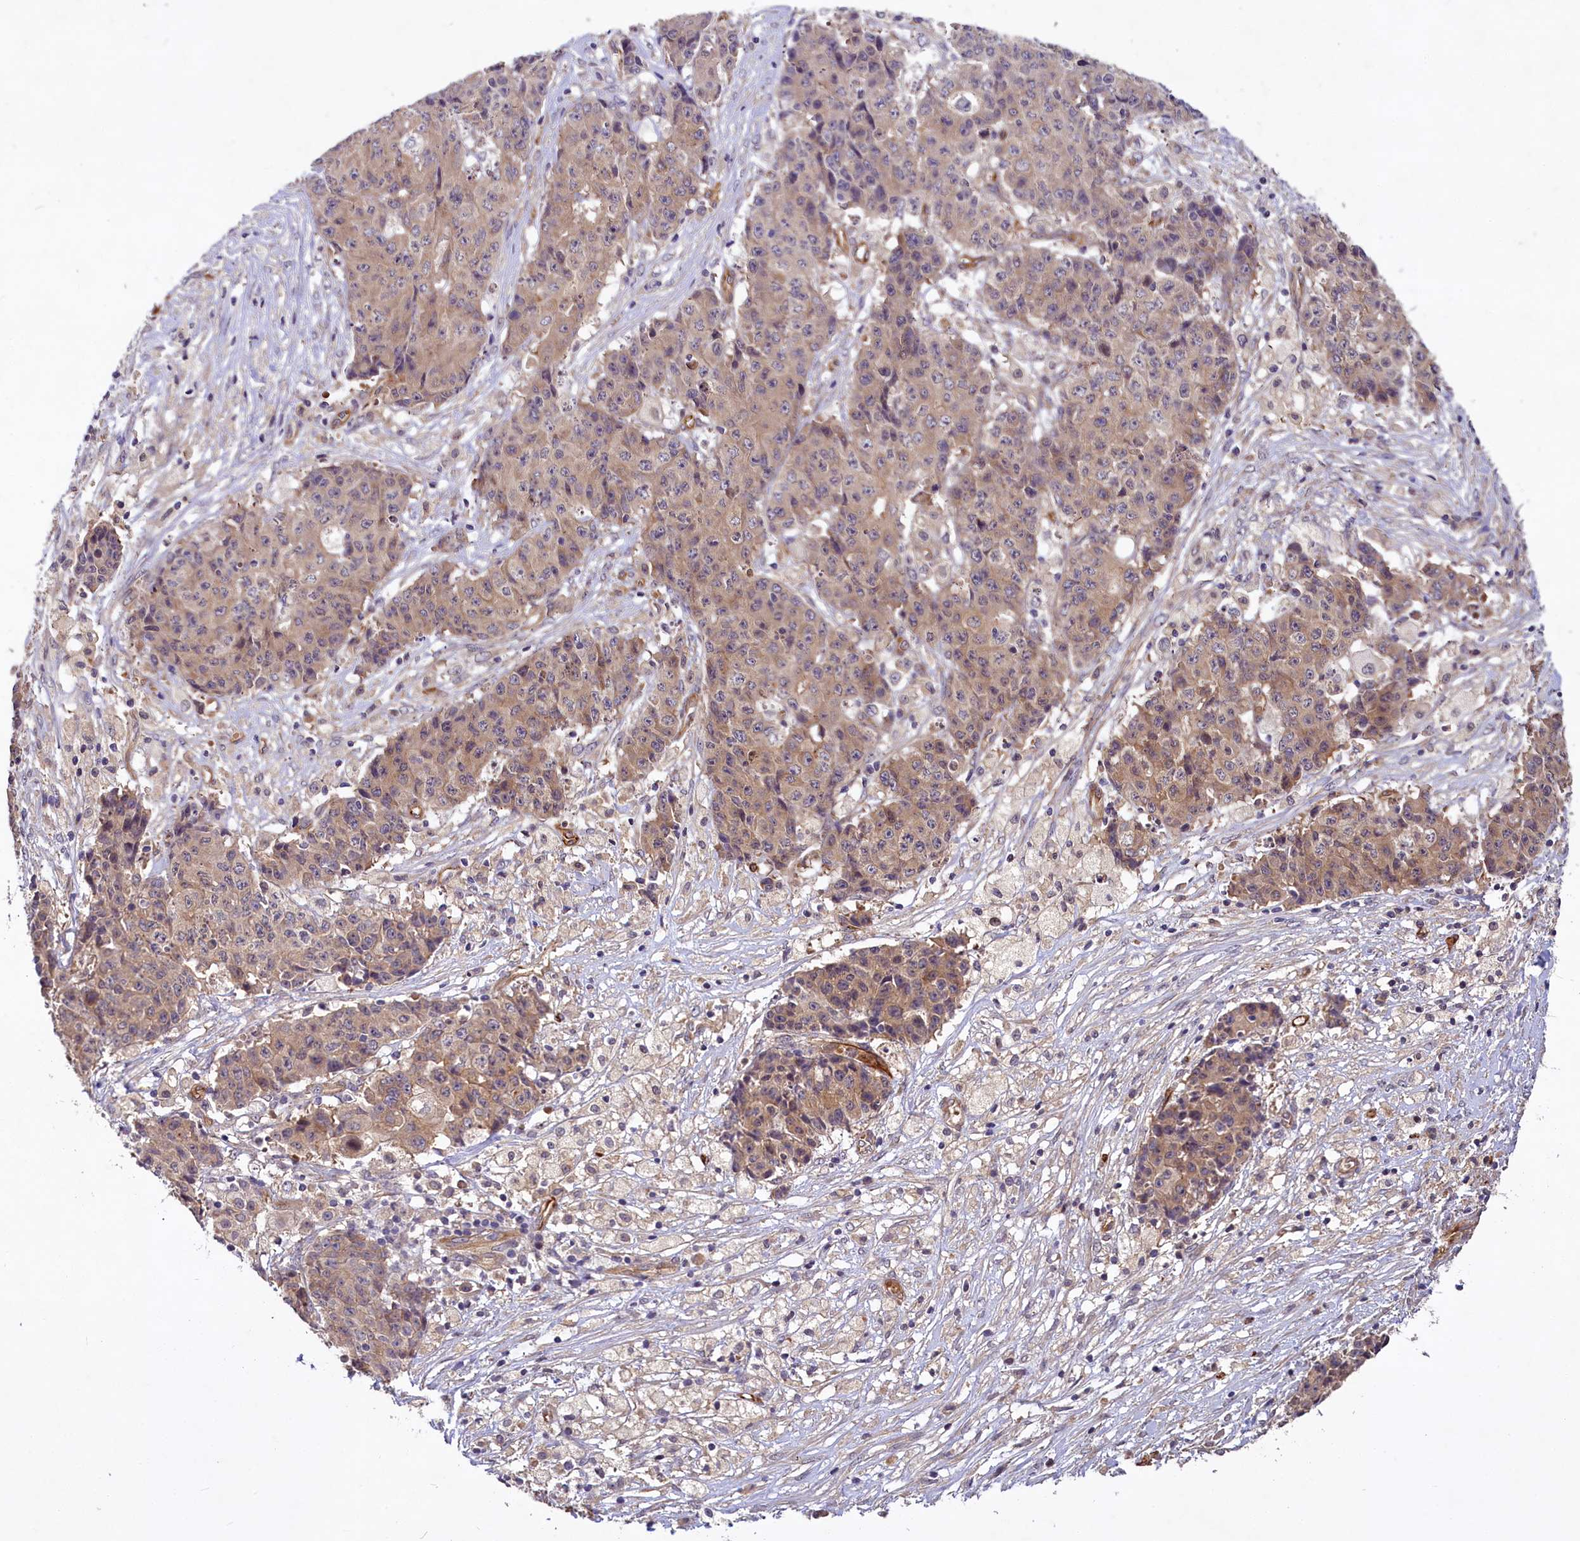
{"staining": {"intensity": "weak", "quantity": ">75%", "location": "cytoplasmic/membranous"}, "tissue": "ovarian cancer", "cell_type": "Tumor cells", "image_type": "cancer", "snomed": [{"axis": "morphology", "description": "Carcinoma, endometroid"}, {"axis": "topography", "description": "Ovary"}], "caption": "This micrograph displays immunohistochemistry (IHC) staining of ovarian cancer, with low weak cytoplasmic/membranous staining in about >75% of tumor cells.", "gene": "PKN2", "patient": {"sex": "female", "age": 42}}